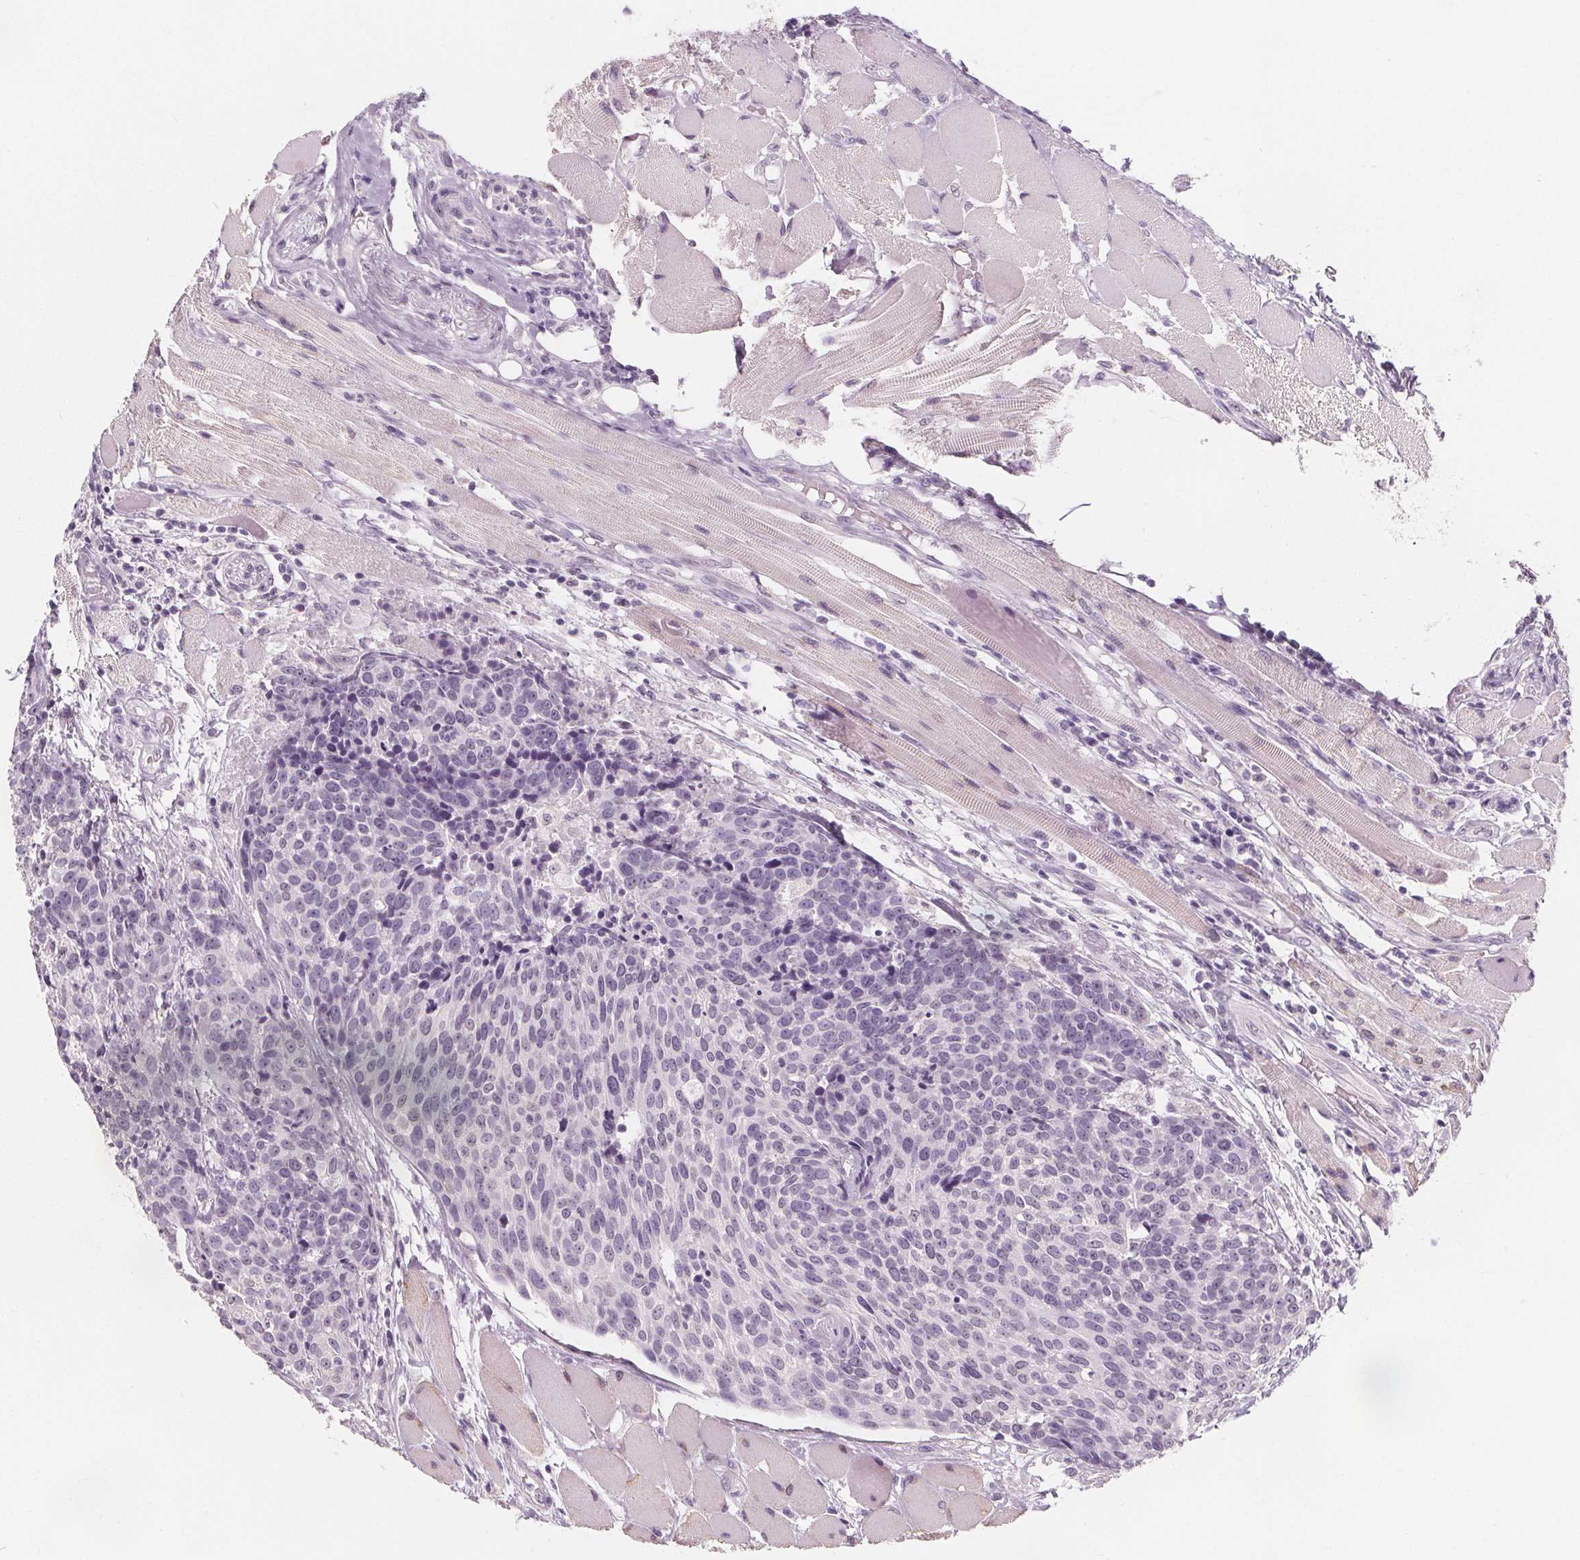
{"staining": {"intensity": "negative", "quantity": "none", "location": "none"}, "tissue": "head and neck cancer", "cell_type": "Tumor cells", "image_type": "cancer", "snomed": [{"axis": "morphology", "description": "Squamous cell carcinoma, NOS"}, {"axis": "topography", "description": "Oral tissue"}, {"axis": "topography", "description": "Head-Neck"}], "caption": "Immunohistochemistry (IHC) of human head and neck cancer exhibits no positivity in tumor cells.", "gene": "DBX2", "patient": {"sex": "male", "age": 64}}